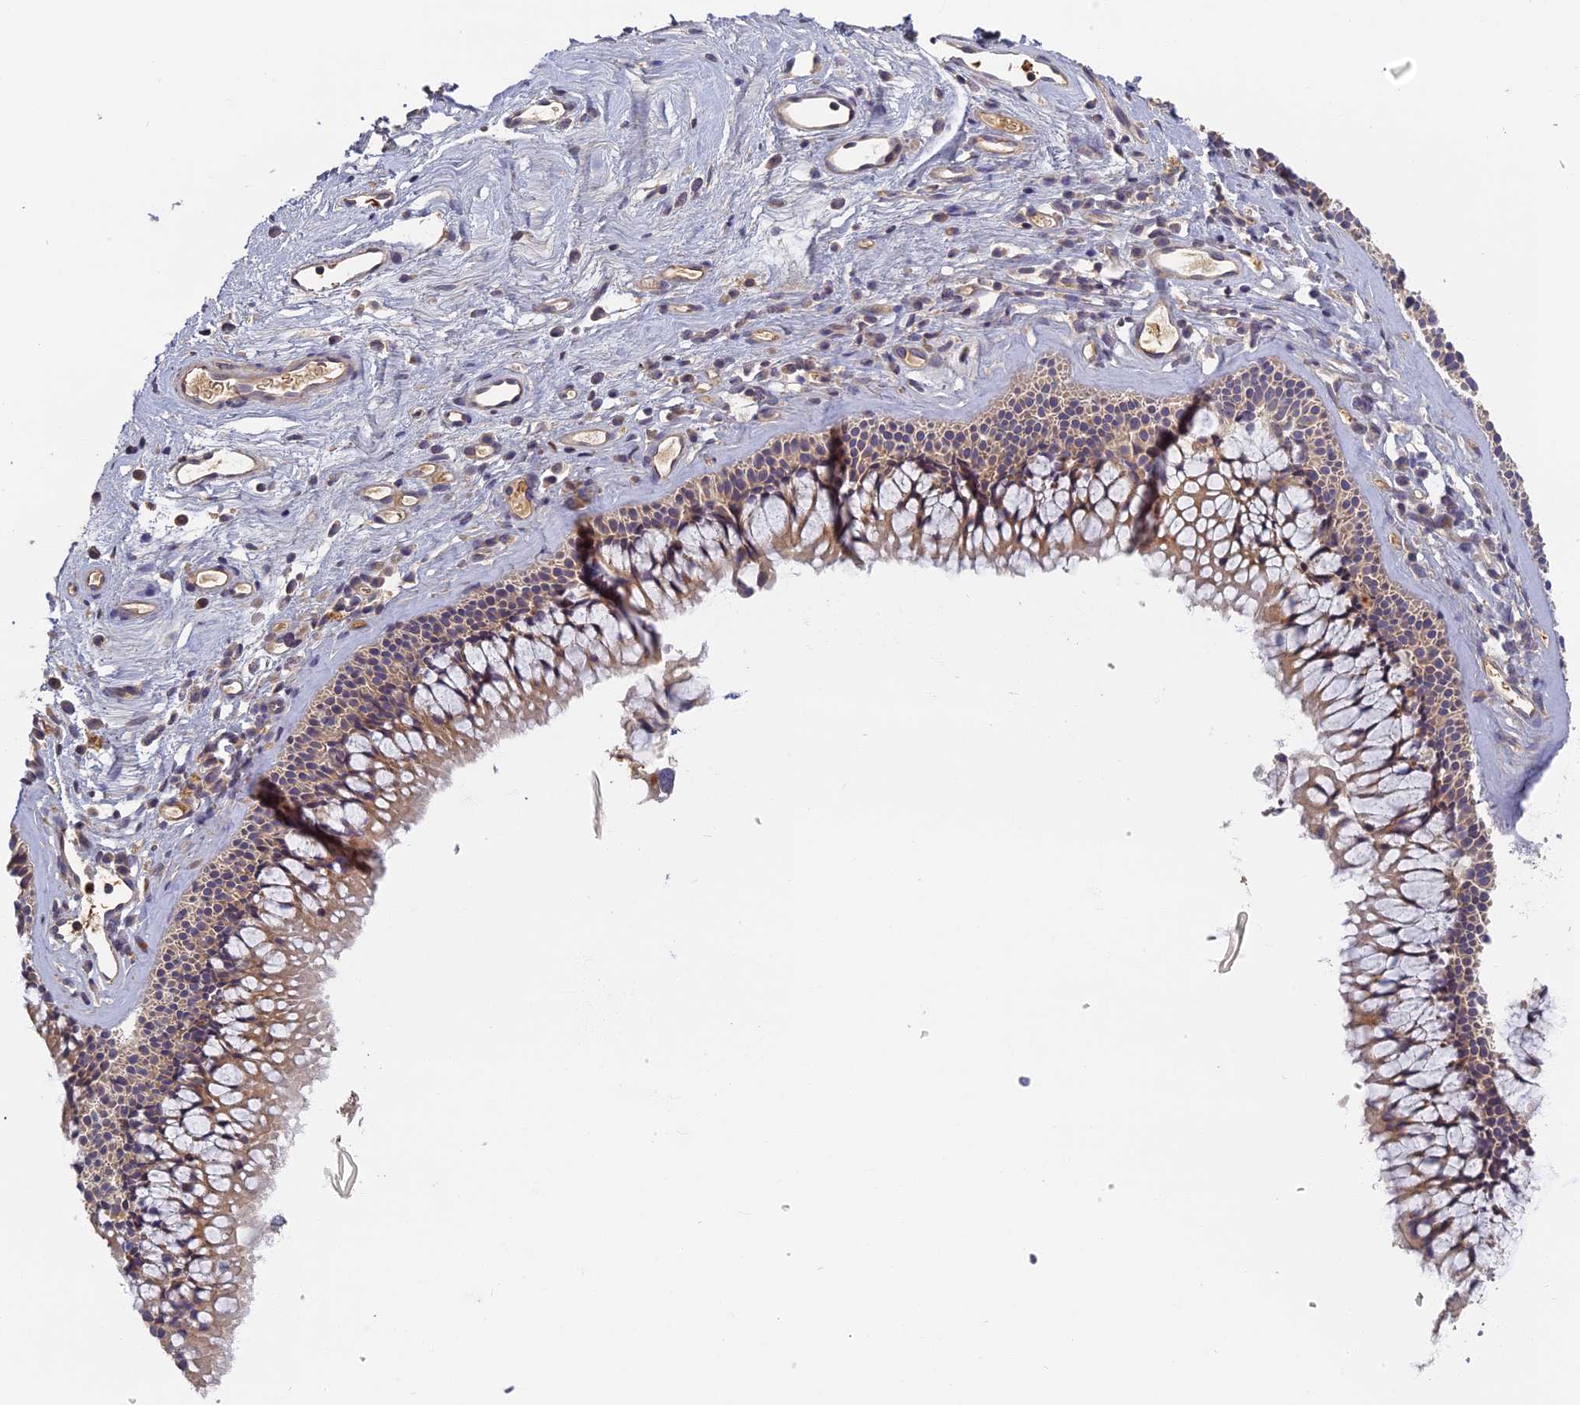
{"staining": {"intensity": "weak", "quantity": ">75%", "location": "cytoplasmic/membranous"}, "tissue": "nasopharynx", "cell_type": "Respiratory epithelial cells", "image_type": "normal", "snomed": [{"axis": "morphology", "description": "Normal tissue, NOS"}, {"axis": "morphology", "description": "Inflammation, NOS"}, {"axis": "morphology", "description": "Malignant melanoma, Metastatic site"}, {"axis": "topography", "description": "Nasopharynx"}], "caption": "Immunohistochemistry (IHC) staining of normal nasopharynx, which demonstrates low levels of weak cytoplasmic/membranous positivity in about >75% of respiratory epithelial cells indicating weak cytoplasmic/membranous protein staining. The staining was performed using DAB (brown) for protein detection and nuclei were counterstained in hematoxylin (blue).", "gene": "AP4E1", "patient": {"sex": "male", "age": 70}}